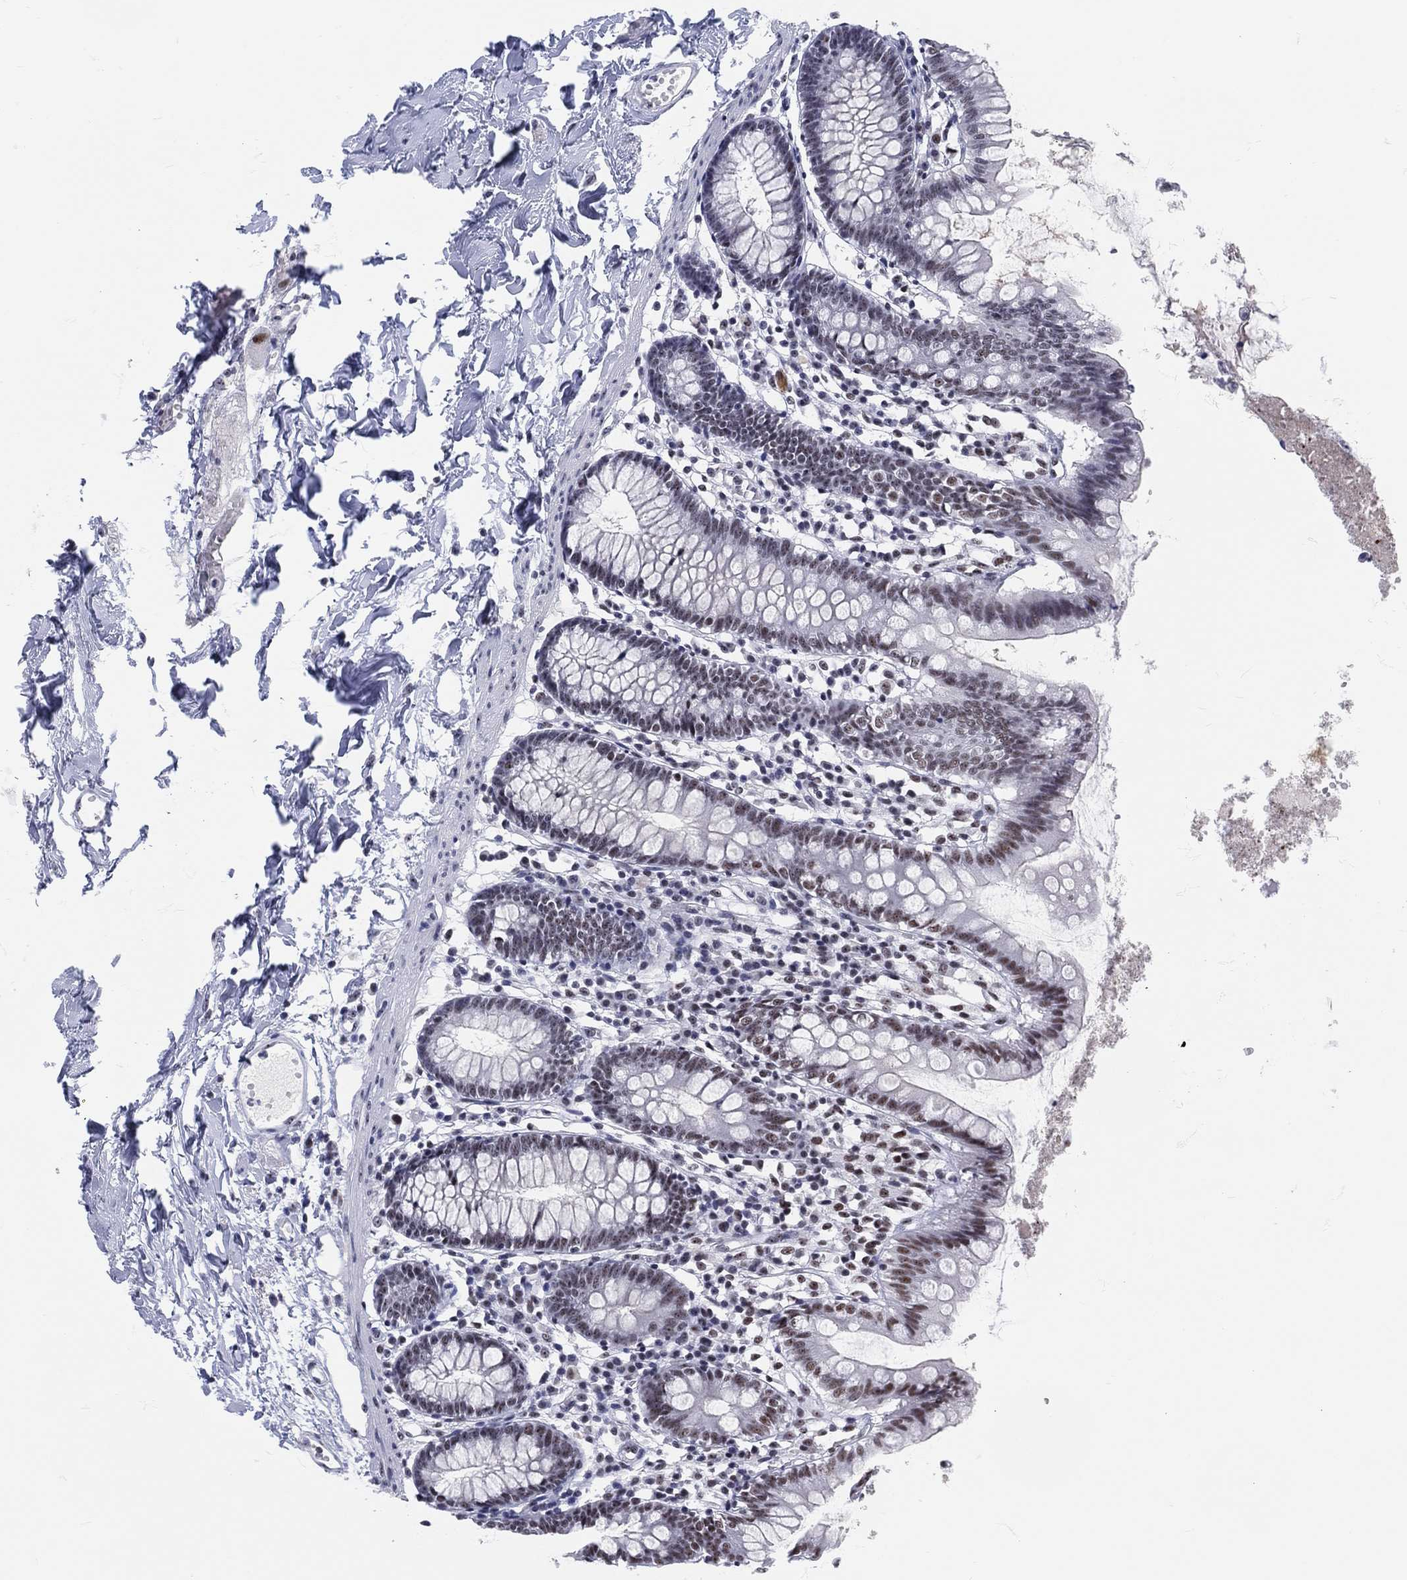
{"staining": {"intensity": "weak", "quantity": "25%-75%", "location": "nuclear"}, "tissue": "small intestine", "cell_type": "Glandular cells", "image_type": "normal", "snomed": [{"axis": "morphology", "description": "Normal tissue, NOS"}, {"axis": "topography", "description": "Small intestine"}], "caption": "Normal small intestine was stained to show a protein in brown. There is low levels of weak nuclear positivity in about 25%-75% of glandular cells. The protein of interest is shown in brown color, while the nuclei are stained blue.", "gene": "MAPK8IP1", "patient": {"sex": "female", "age": 90}}